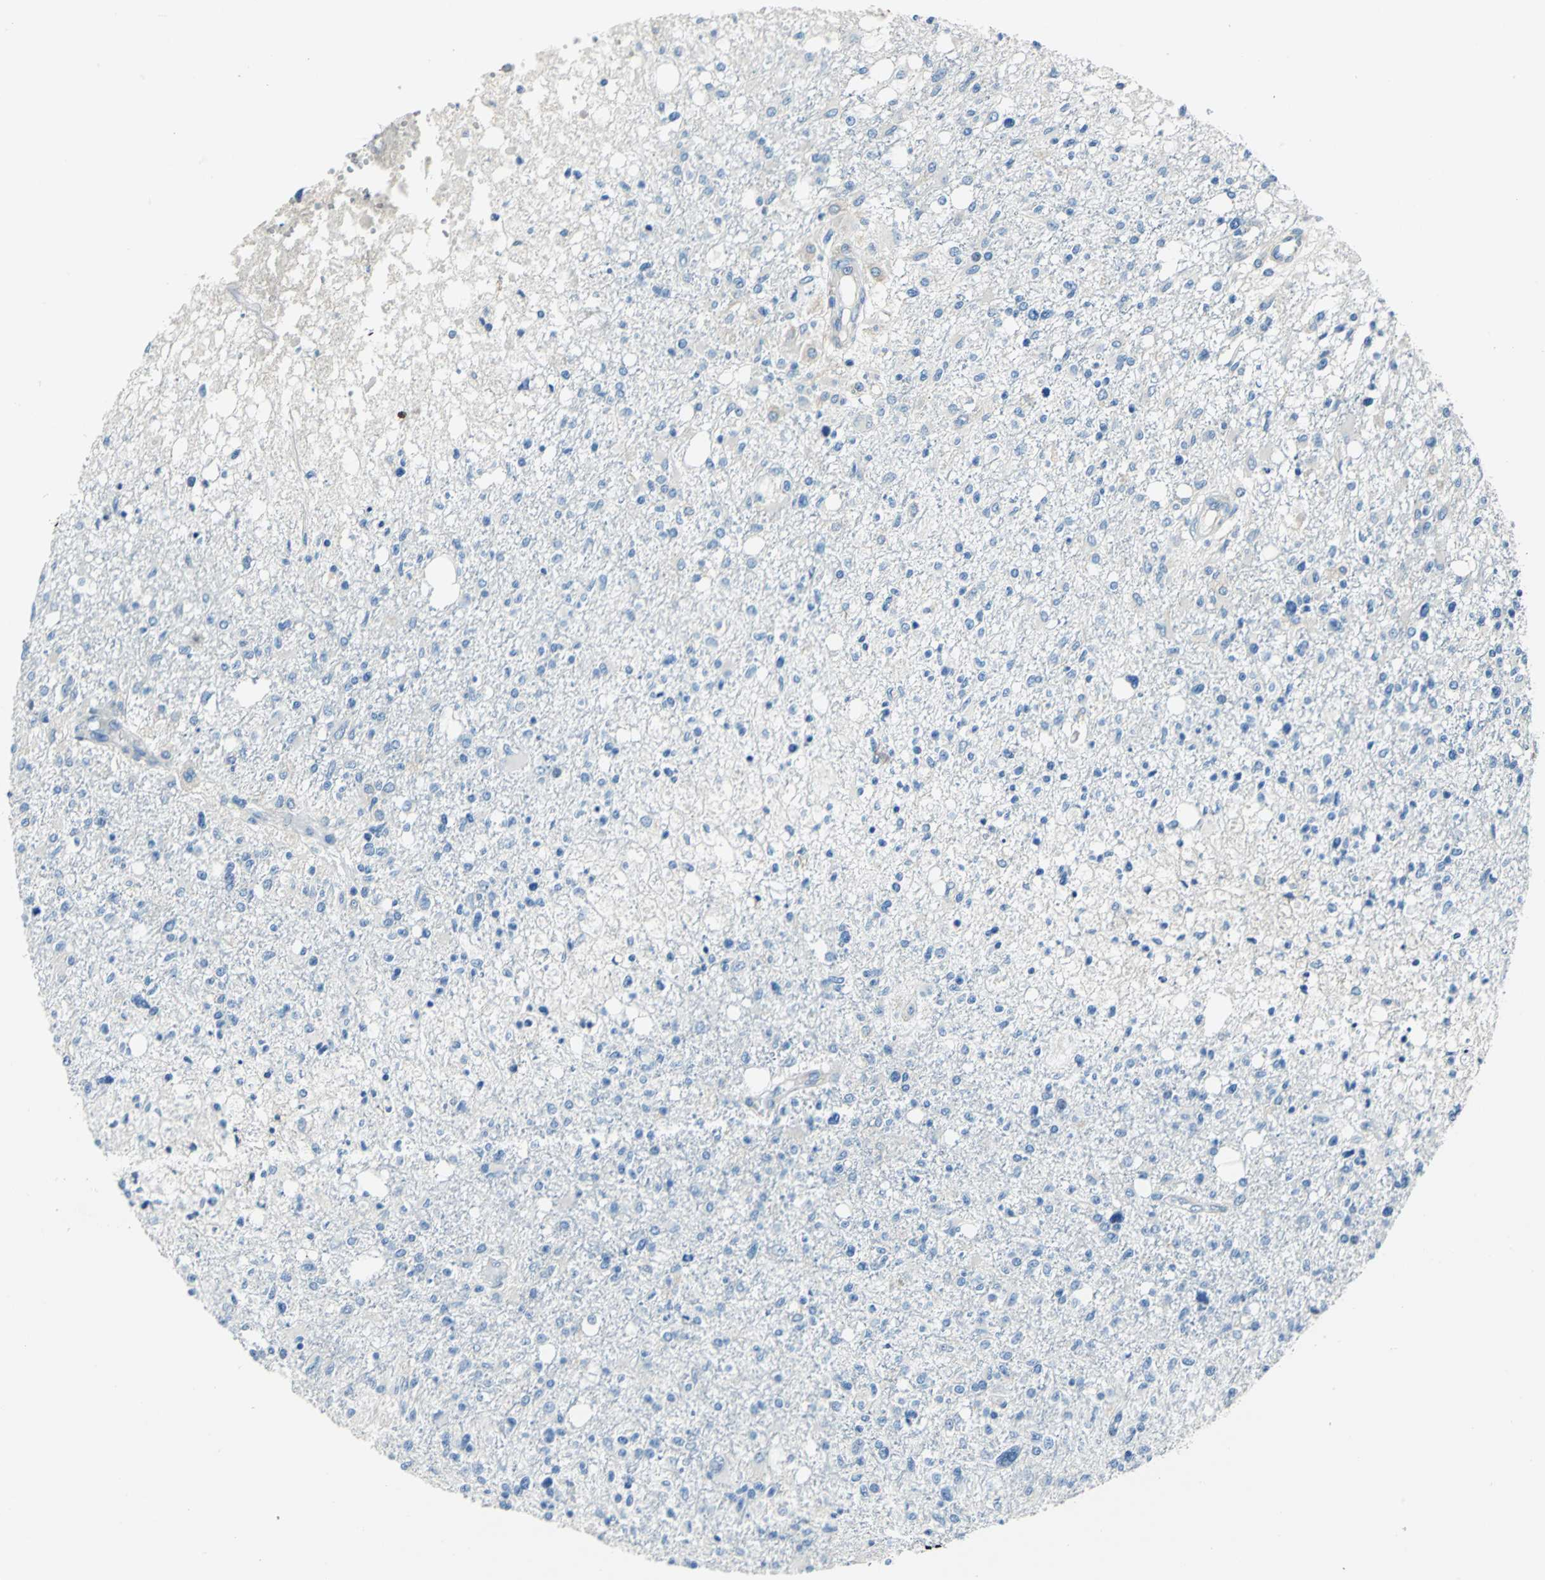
{"staining": {"intensity": "weak", "quantity": "<25%", "location": "cytoplasmic/membranous"}, "tissue": "glioma", "cell_type": "Tumor cells", "image_type": "cancer", "snomed": [{"axis": "morphology", "description": "Glioma, malignant, High grade"}, {"axis": "topography", "description": "Cerebral cortex"}], "caption": "IHC image of neoplastic tissue: malignant glioma (high-grade) stained with DAB (3,3'-diaminobenzidine) reveals no significant protein staining in tumor cells.", "gene": "TRIM25", "patient": {"sex": "male", "age": 76}}